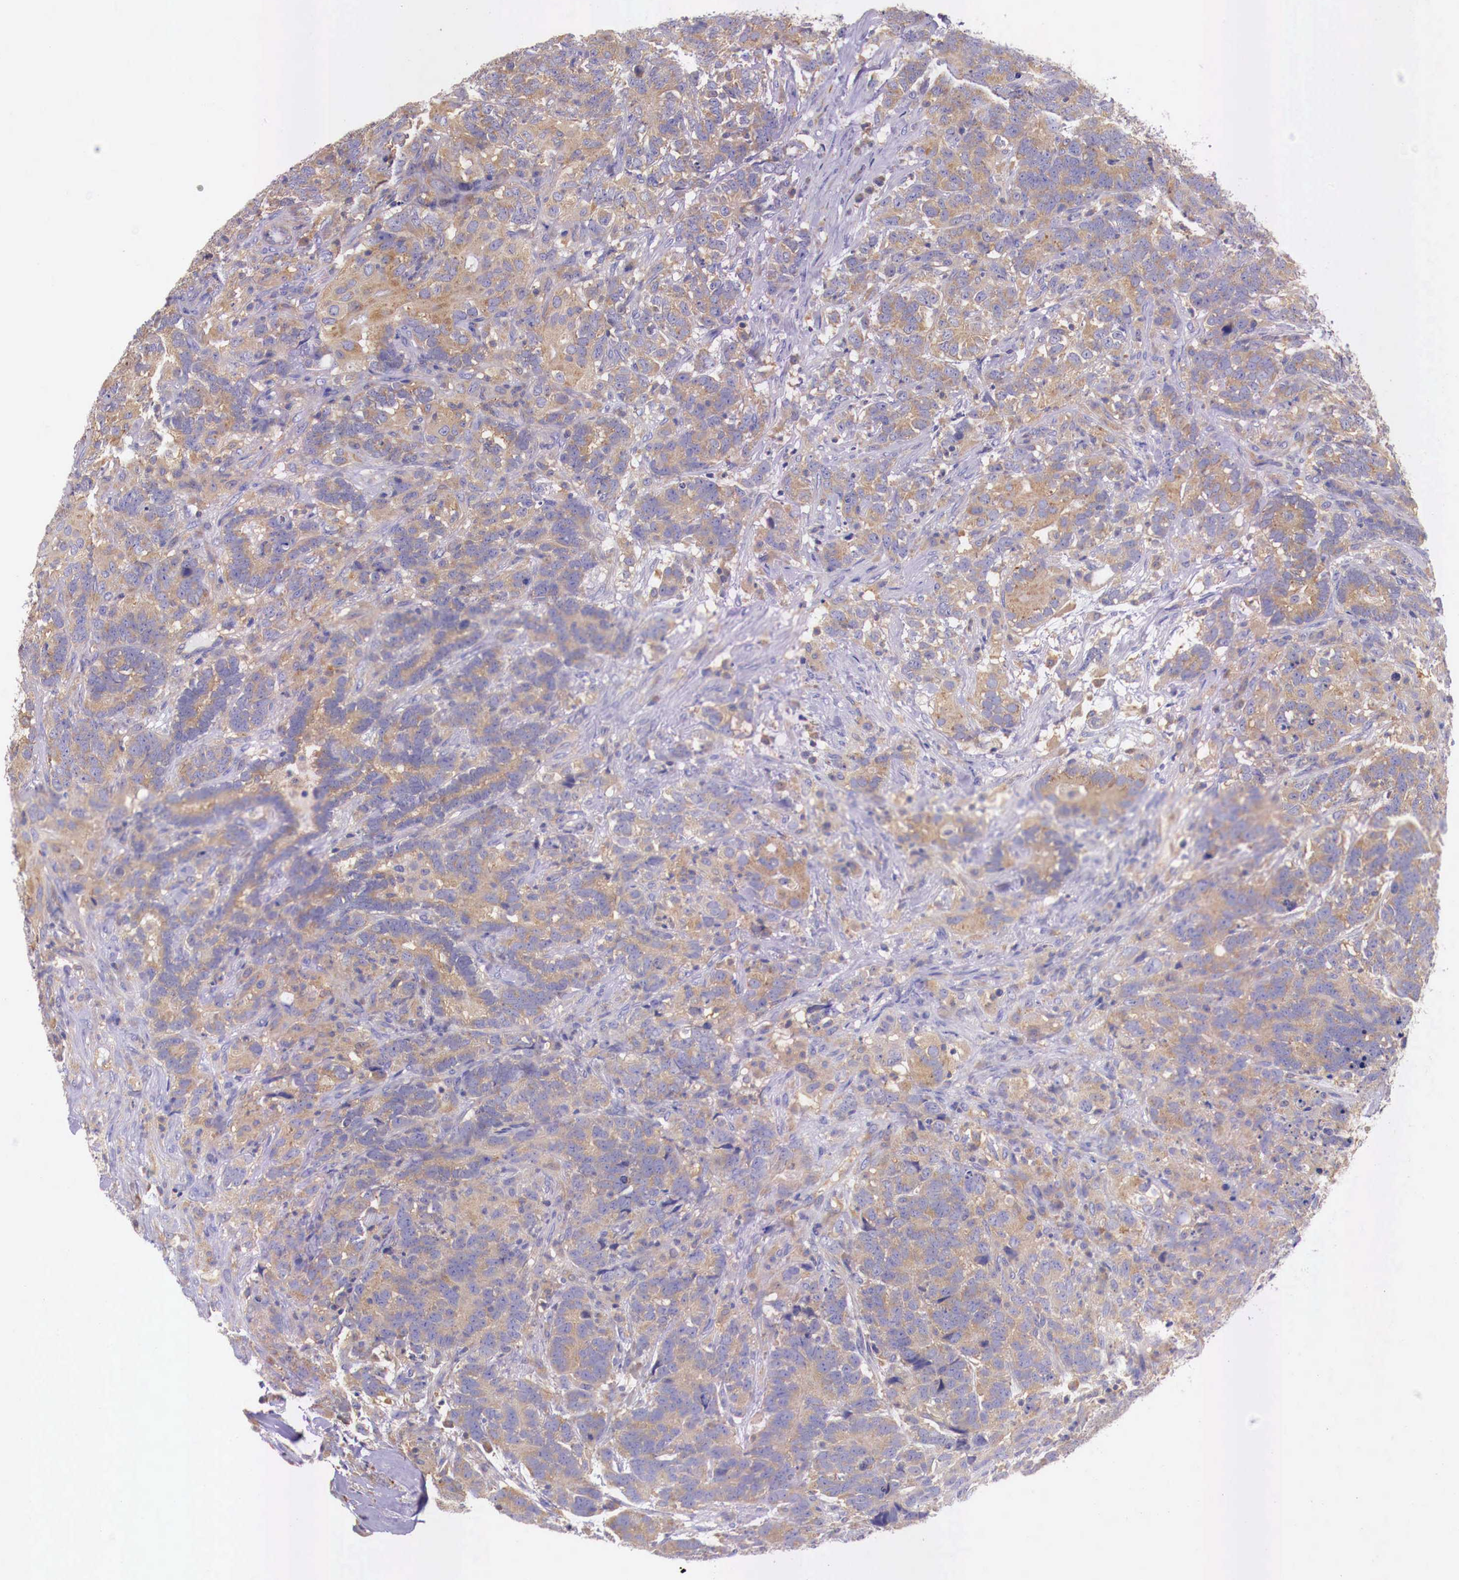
{"staining": {"intensity": "weak", "quantity": ">75%", "location": "cytoplasmic/membranous"}, "tissue": "testis cancer", "cell_type": "Tumor cells", "image_type": "cancer", "snomed": [{"axis": "morphology", "description": "Carcinoma, Embryonal, NOS"}, {"axis": "topography", "description": "Testis"}], "caption": "Testis cancer (embryonal carcinoma) stained for a protein shows weak cytoplasmic/membranous positivity in tumor cells. Immunohistochemistry (ihc) stains the protein in brown and the nuclei are stained blue.", "gene": "GRIPAP1", "patient": {"sex": "male", "age": 26}}